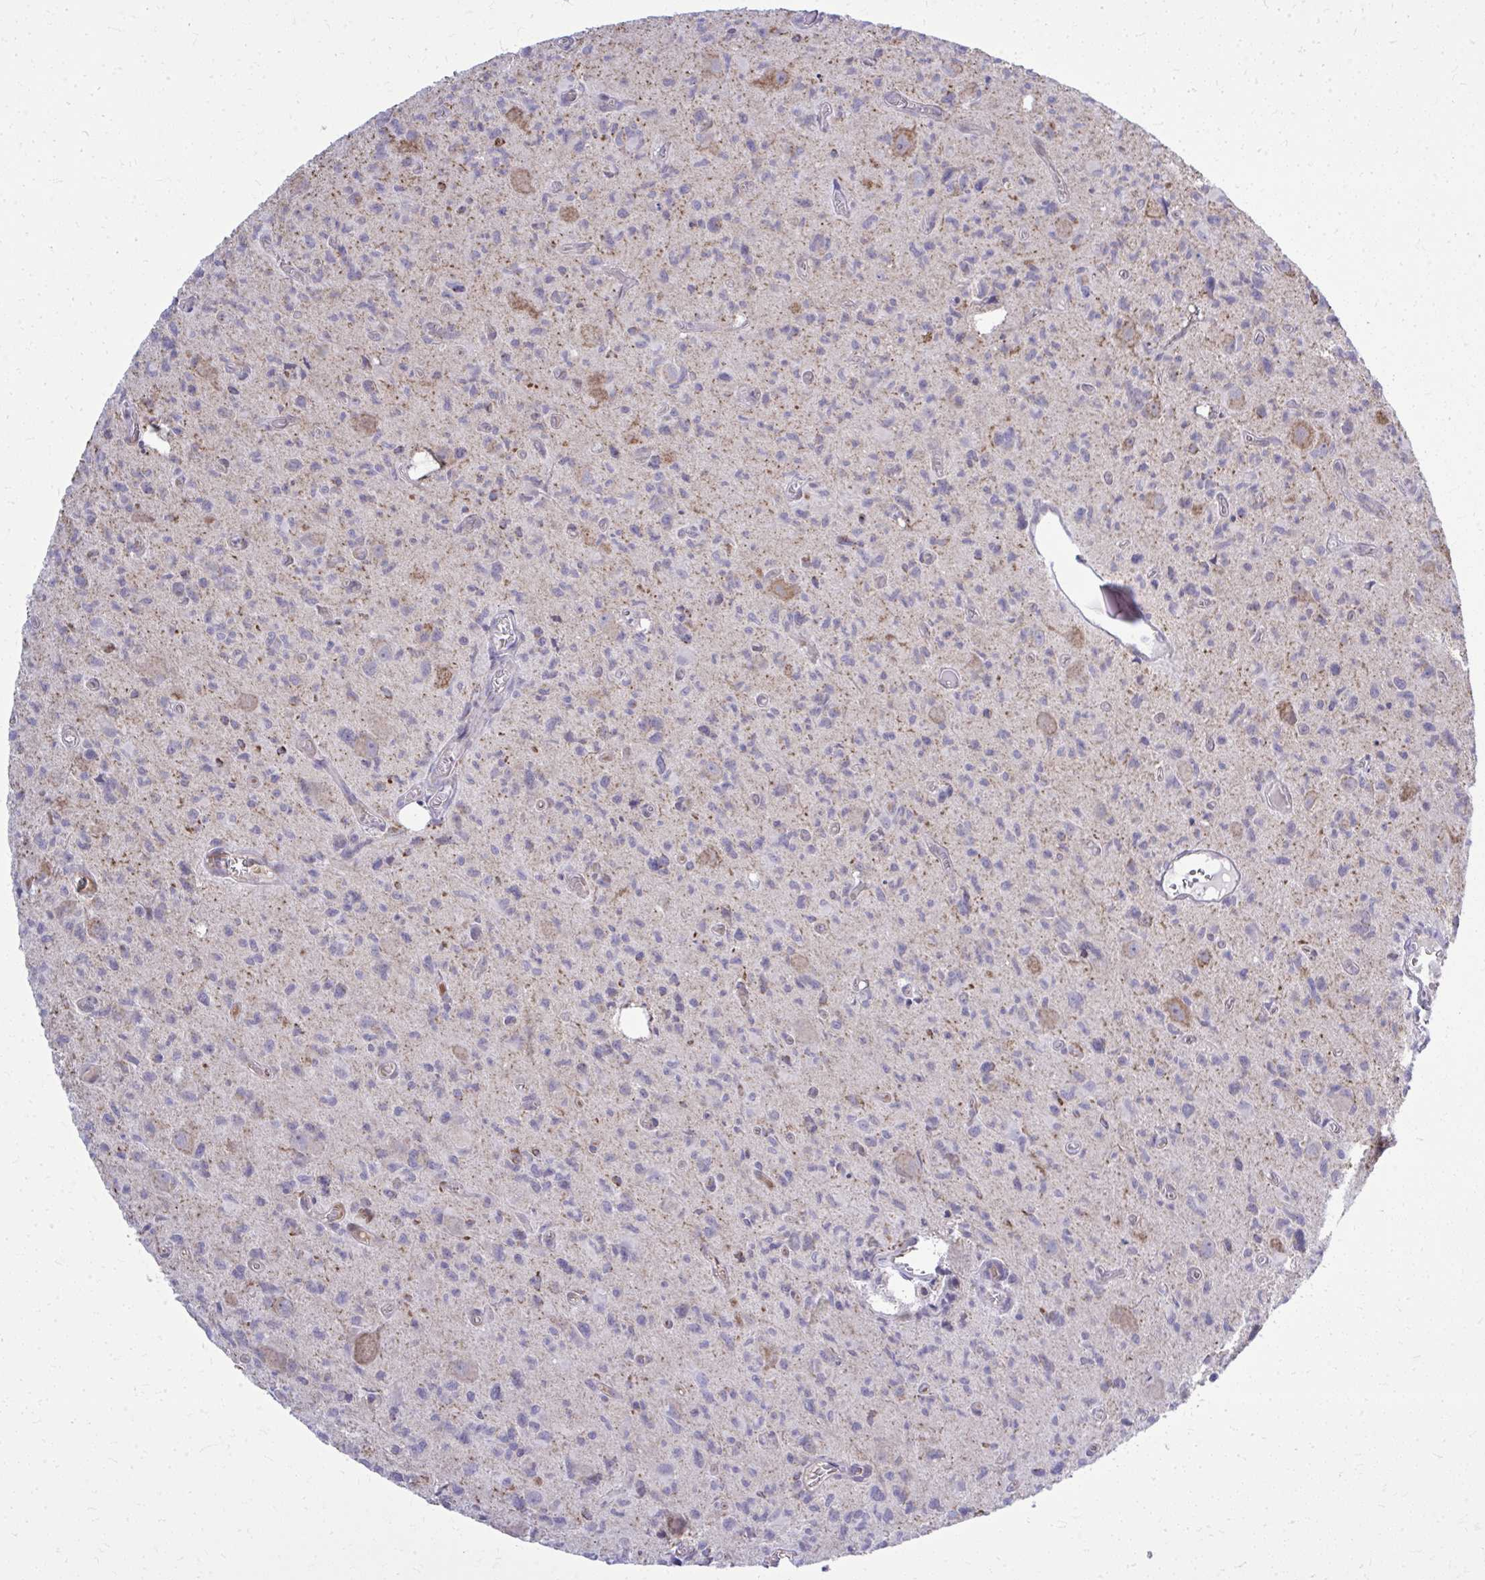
{"staining": {"intensity": "moderate", "quantity": "<25%", "location": "cytoplasmic/membranous"}, "tissue": "glioma", "cell_type": "Tumor cells", "image_type": "cancer", "snomed": [{"axis": "morphology", "description": "Glioma, malignant, High grade"}, {"axis": "topography", "description": "Brain"}], "caption": "Protein expression analysis of human glioma reveals moderate cytoplasmic/membranous expression in approximately <25% of tumor cells.", "gene": "ZNF362", "patient": {"sex": "male", "age": 76}}